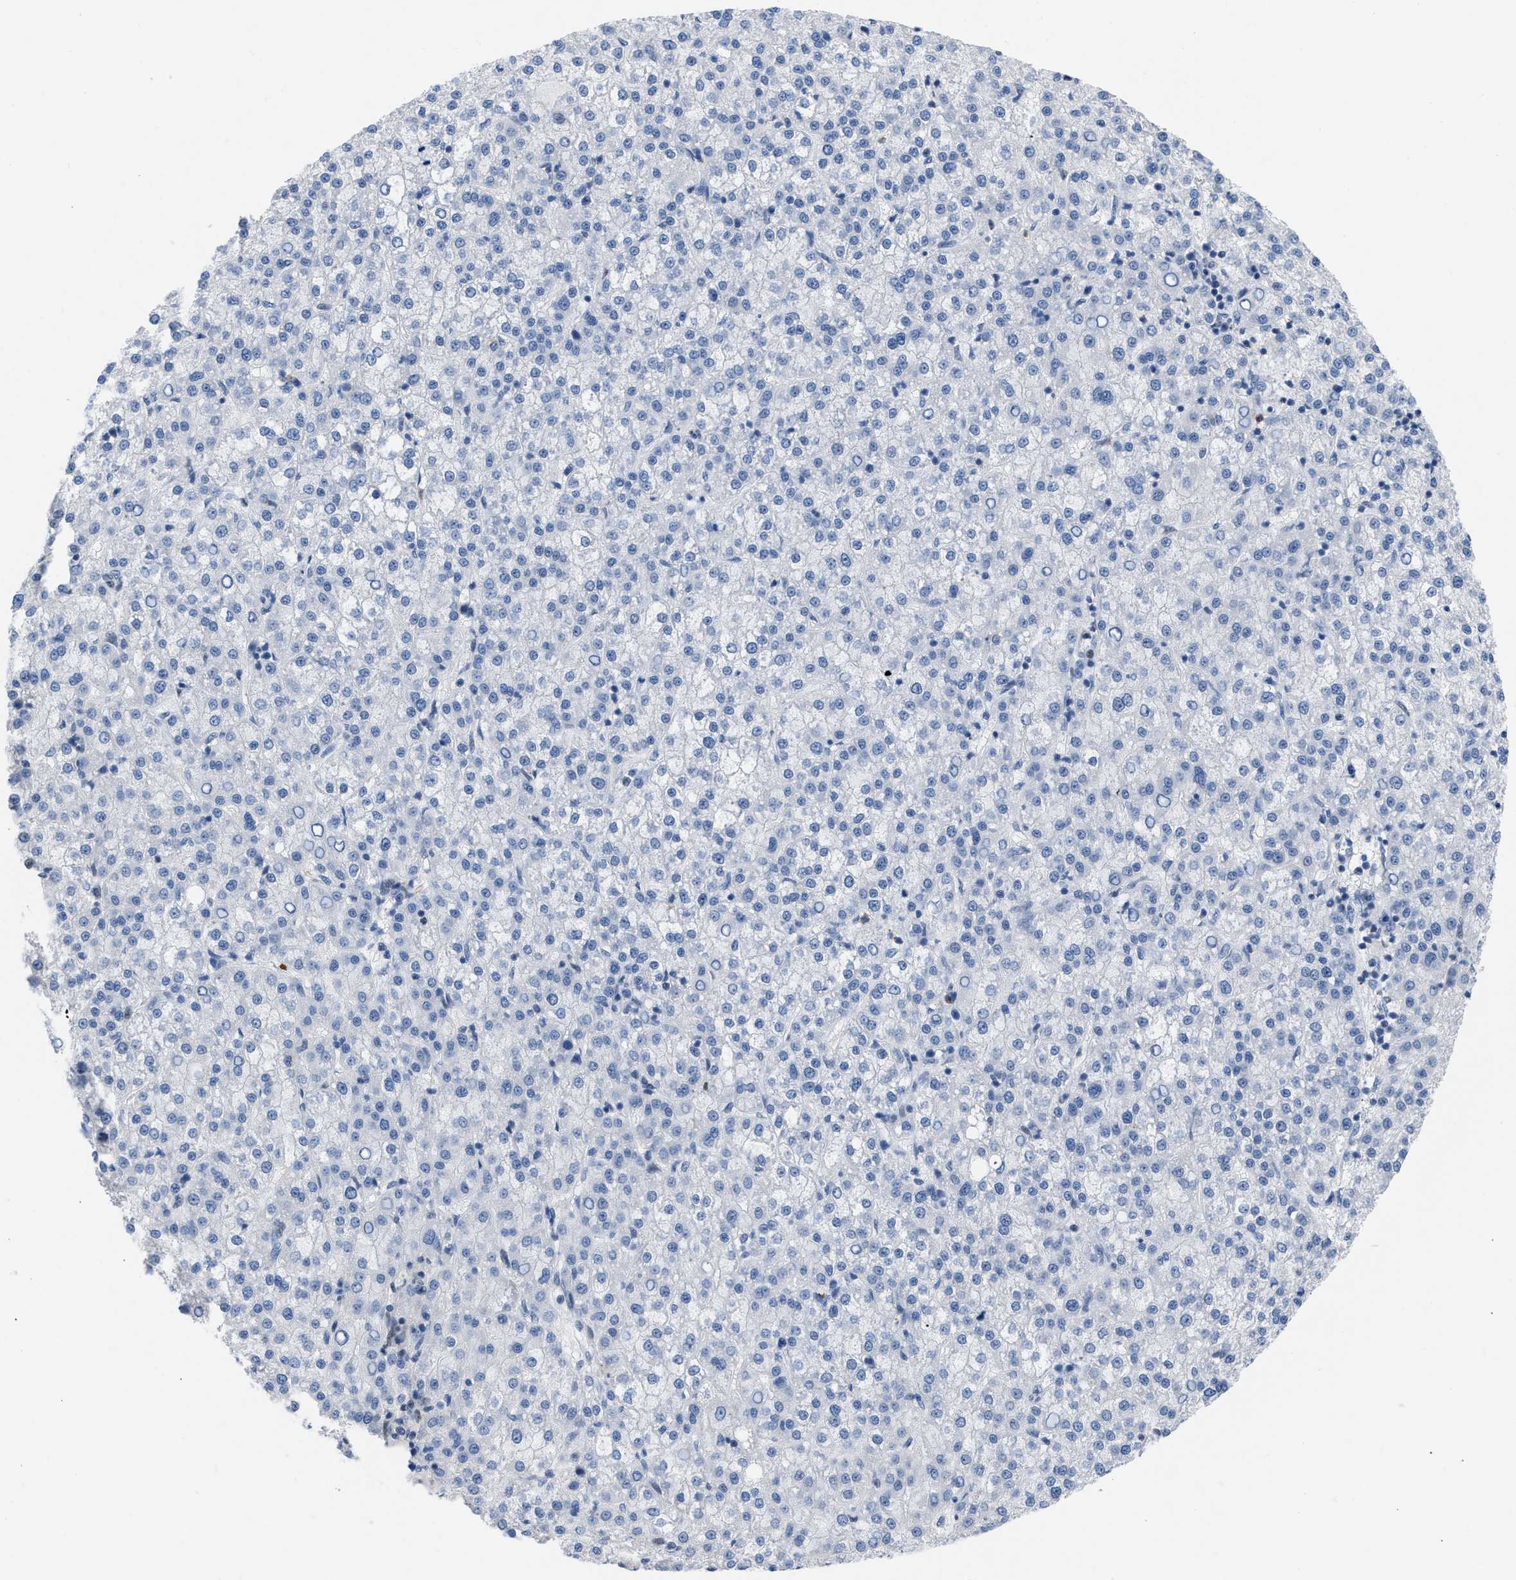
{"staining": {"intensity": "negative", "quantity": "none", "location": "none"}, "tissue": "liver cancer", "cell_type": "Tumor cells", "image_type": "cancer", "snomed": [{"axis": "morphology", "description": "Carcinoma, Hepatocellular, NOS"}, {"axis": "topography", "description": "Liver"}], "caption": "Tumor cells show no significant protein staining in hepatocellular carcinoma (liver). (DAB (3,3'-diaminobenzidine) IHC, high magnification).", "gene": "BOLL", "patient": {"sex": "female", "age": 58}}